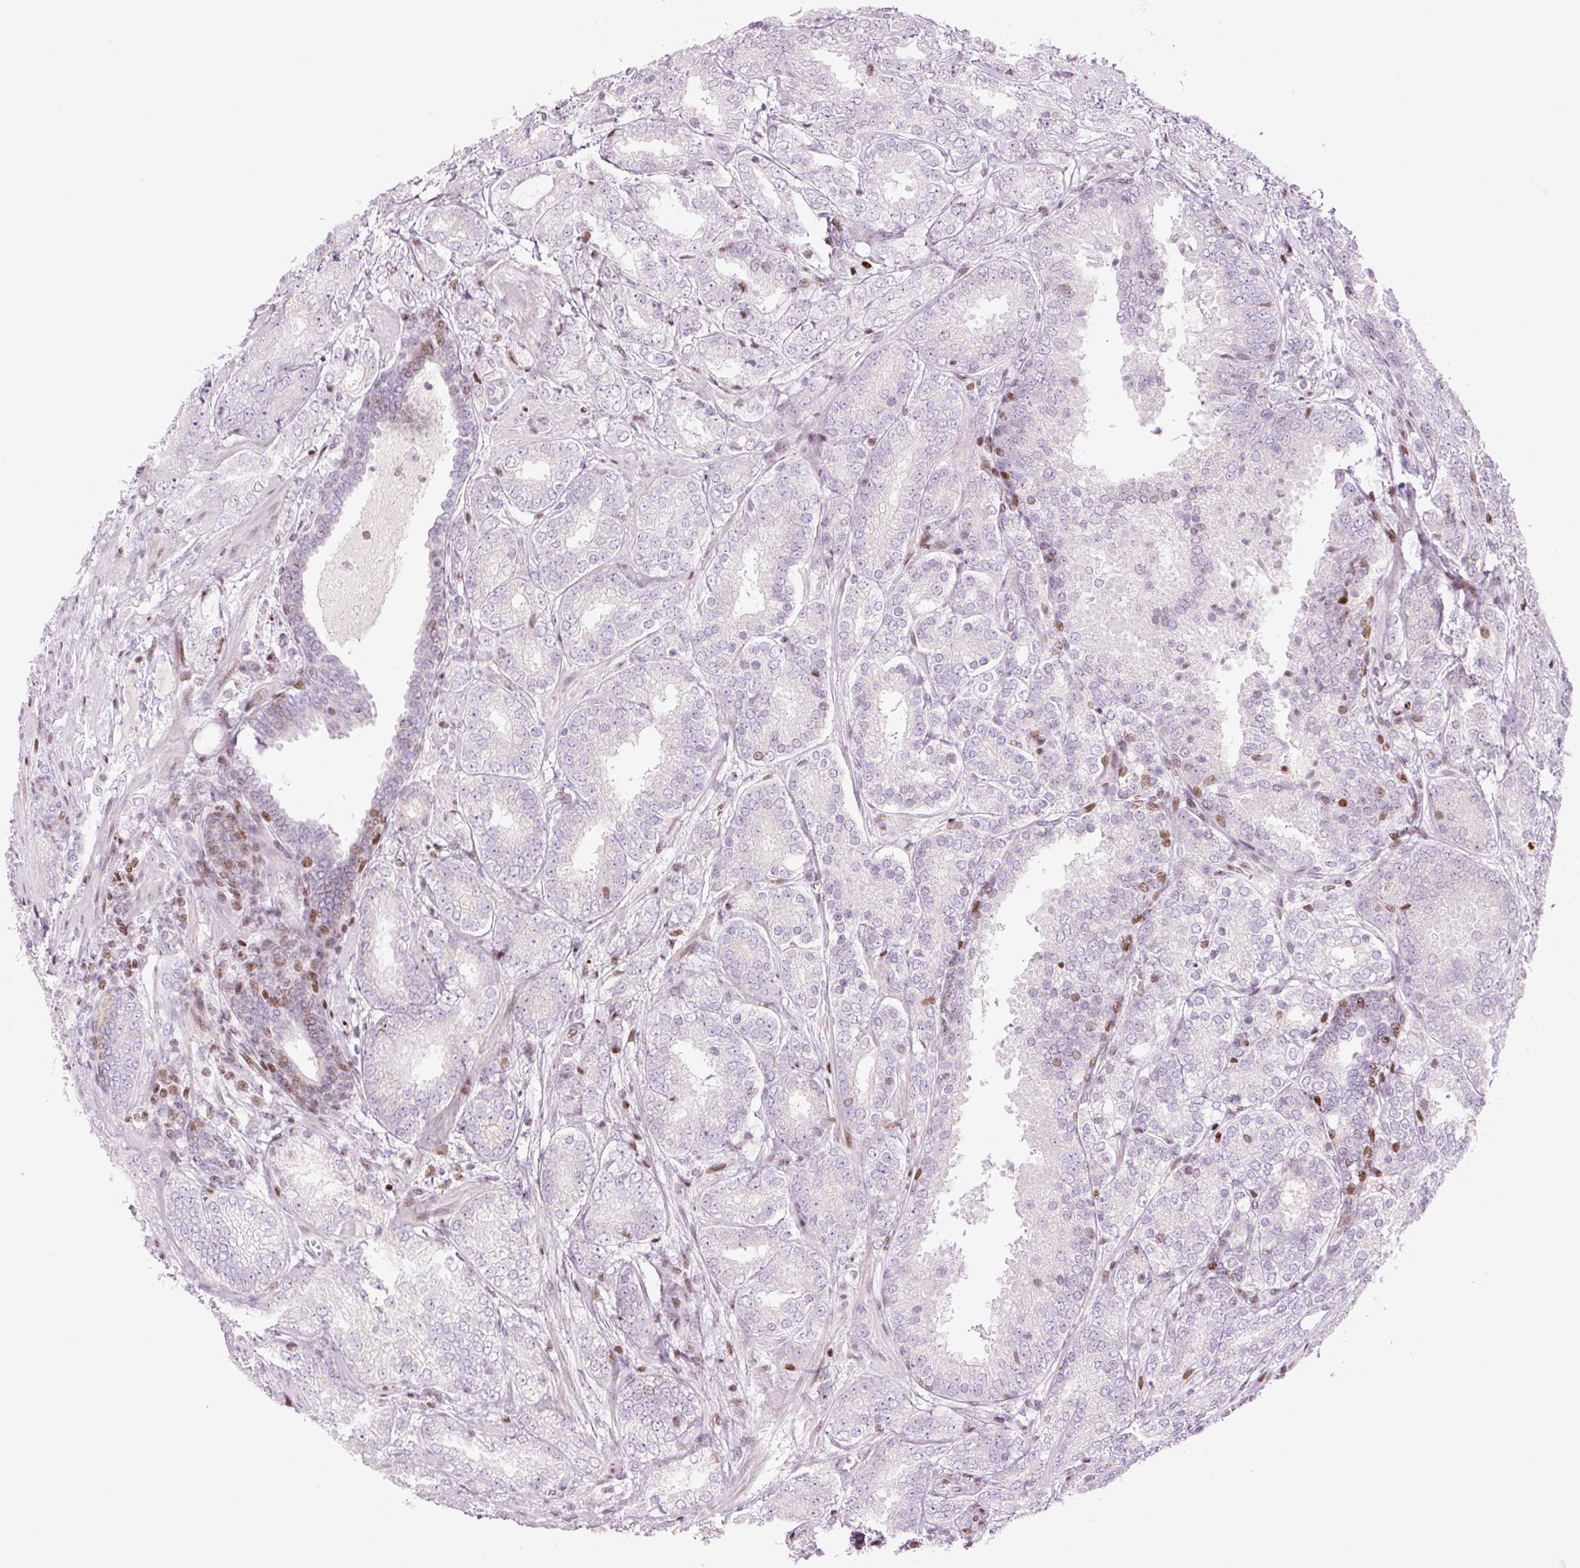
{"staining": {"intensity": "negative", "quantity": "none", "location": "none"}, "tissue": "prostate cancer", "cell_type": "Tumor cells", "image_type": "cancer", "snomed": [{"axis": "morphology", "description": "Adenocarcinoma, High grade"}, {"axis": "topography", "description": "Prostate"}], "caption": "IHC of prostate cancer reveals no positivity in tumor cells.", "gene": "TMEM177", "patient": {"sex": "male", "age": 63}}